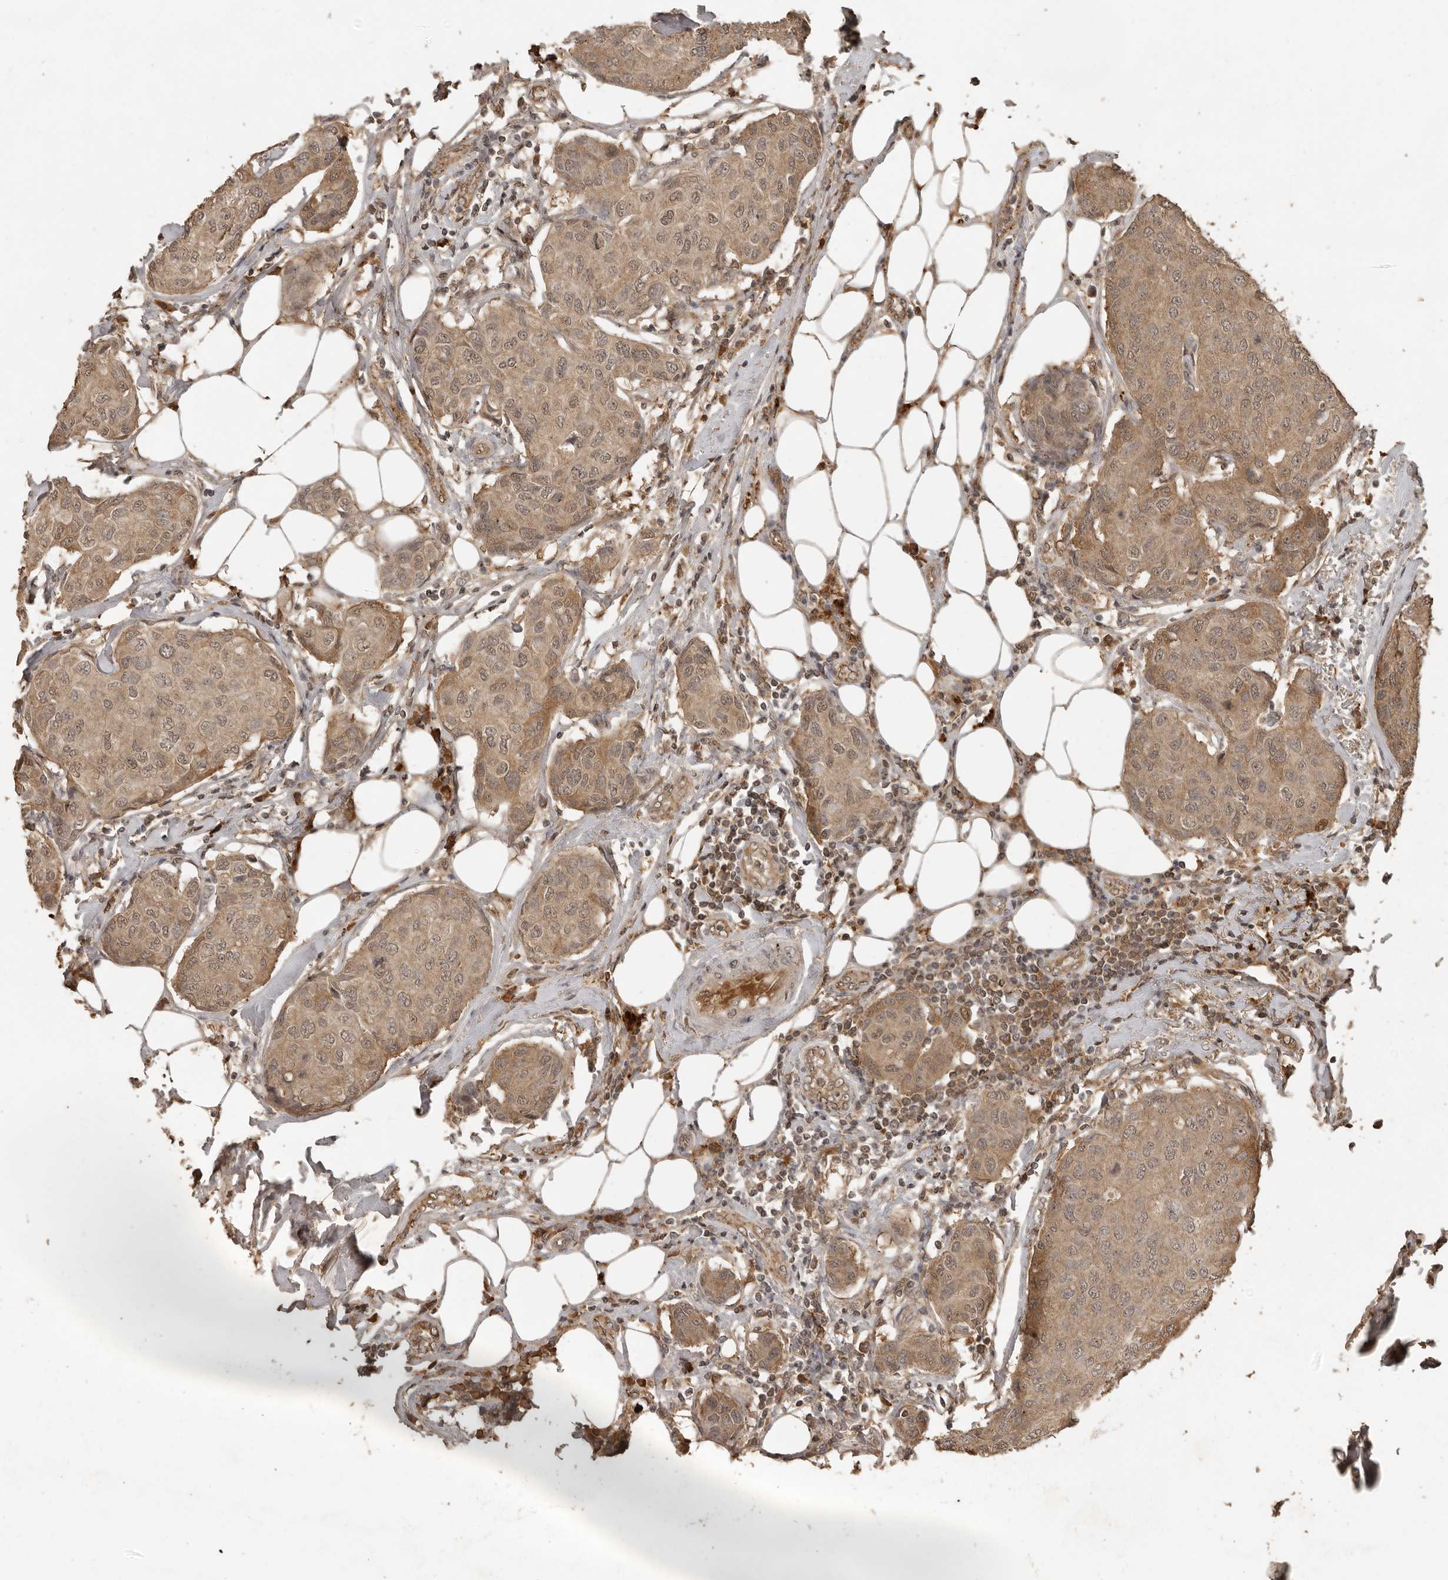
{"staining": {"intensity": "moderate", "quantity": ">75%", "location": "cytoplasmic/membranous,nuclear"}, "tissue": "breast cancer", "cell_type": "Tumor cells", "image_type": "cancer", "snomed": [{"axis": "morphology", "description": "Duct carcinoma"}, {"axis": "topography", "description": "Breast"}], "caption": "A brown stain labels moderate cytoplasmic/membranous and nuclear positivity of a protein in human breast cancer (intraductal carcinoma) tumor cells.", "gene": "CTF1", "patient": {"sex": "female", "age": 80}}